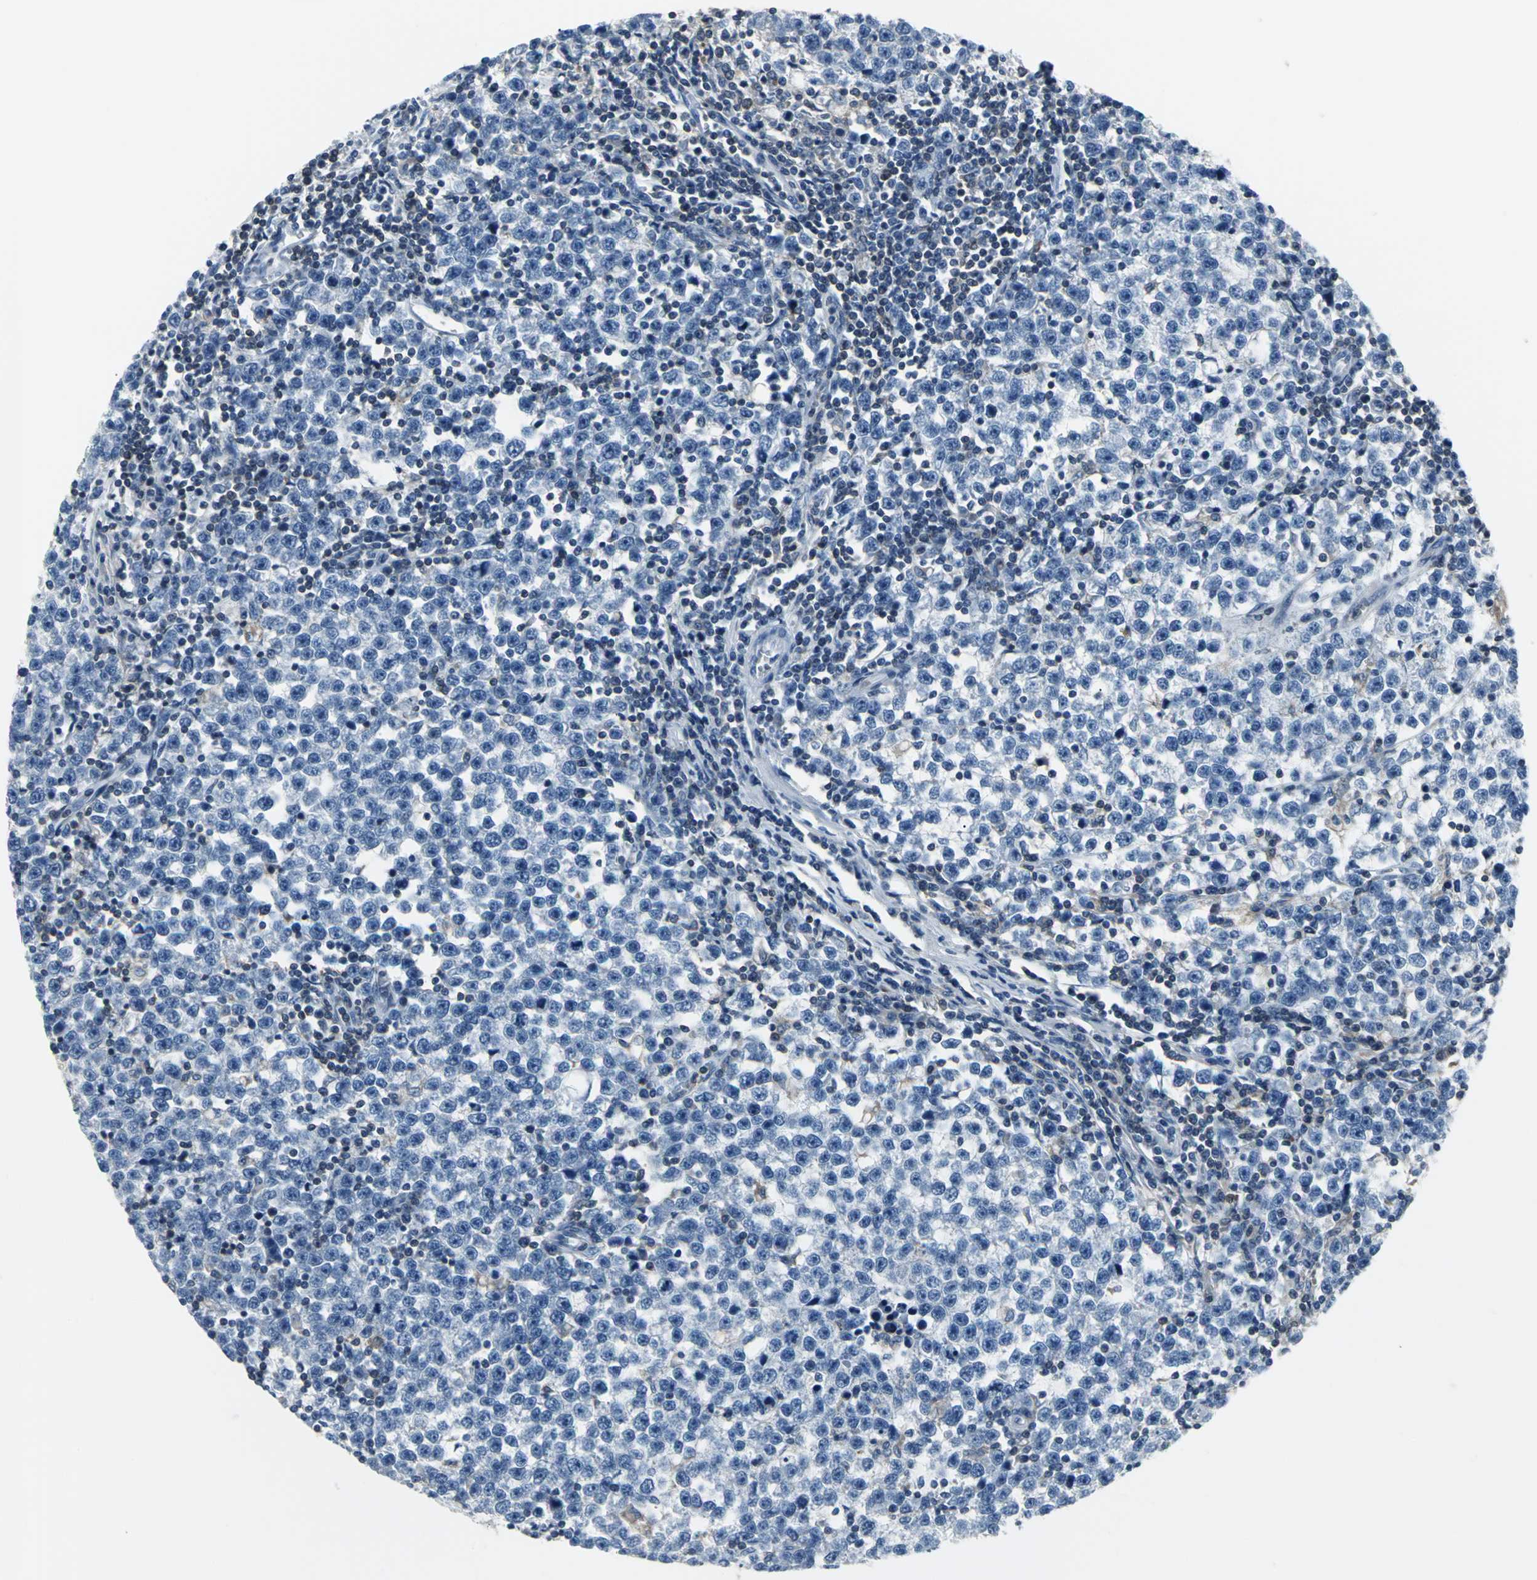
{"staining": {"intensity": "negative", "quantity": "none", "location": "none"}, "tissue": "testis cancer", "cell_type": "Tumor cells", "image_type": "cancer", "snomed": [{"axis": "morphology", "description": "Seminoma, NOS"}, {"axis": "topography", "description": "Testis"}], "caption": "This is an immunohistochemistry (IHC) histopathology image of testis seminoma. There is no expression in tumor cells.", "gene": "IQGAP2", "patient": {"sex": "male", "age": 43}}